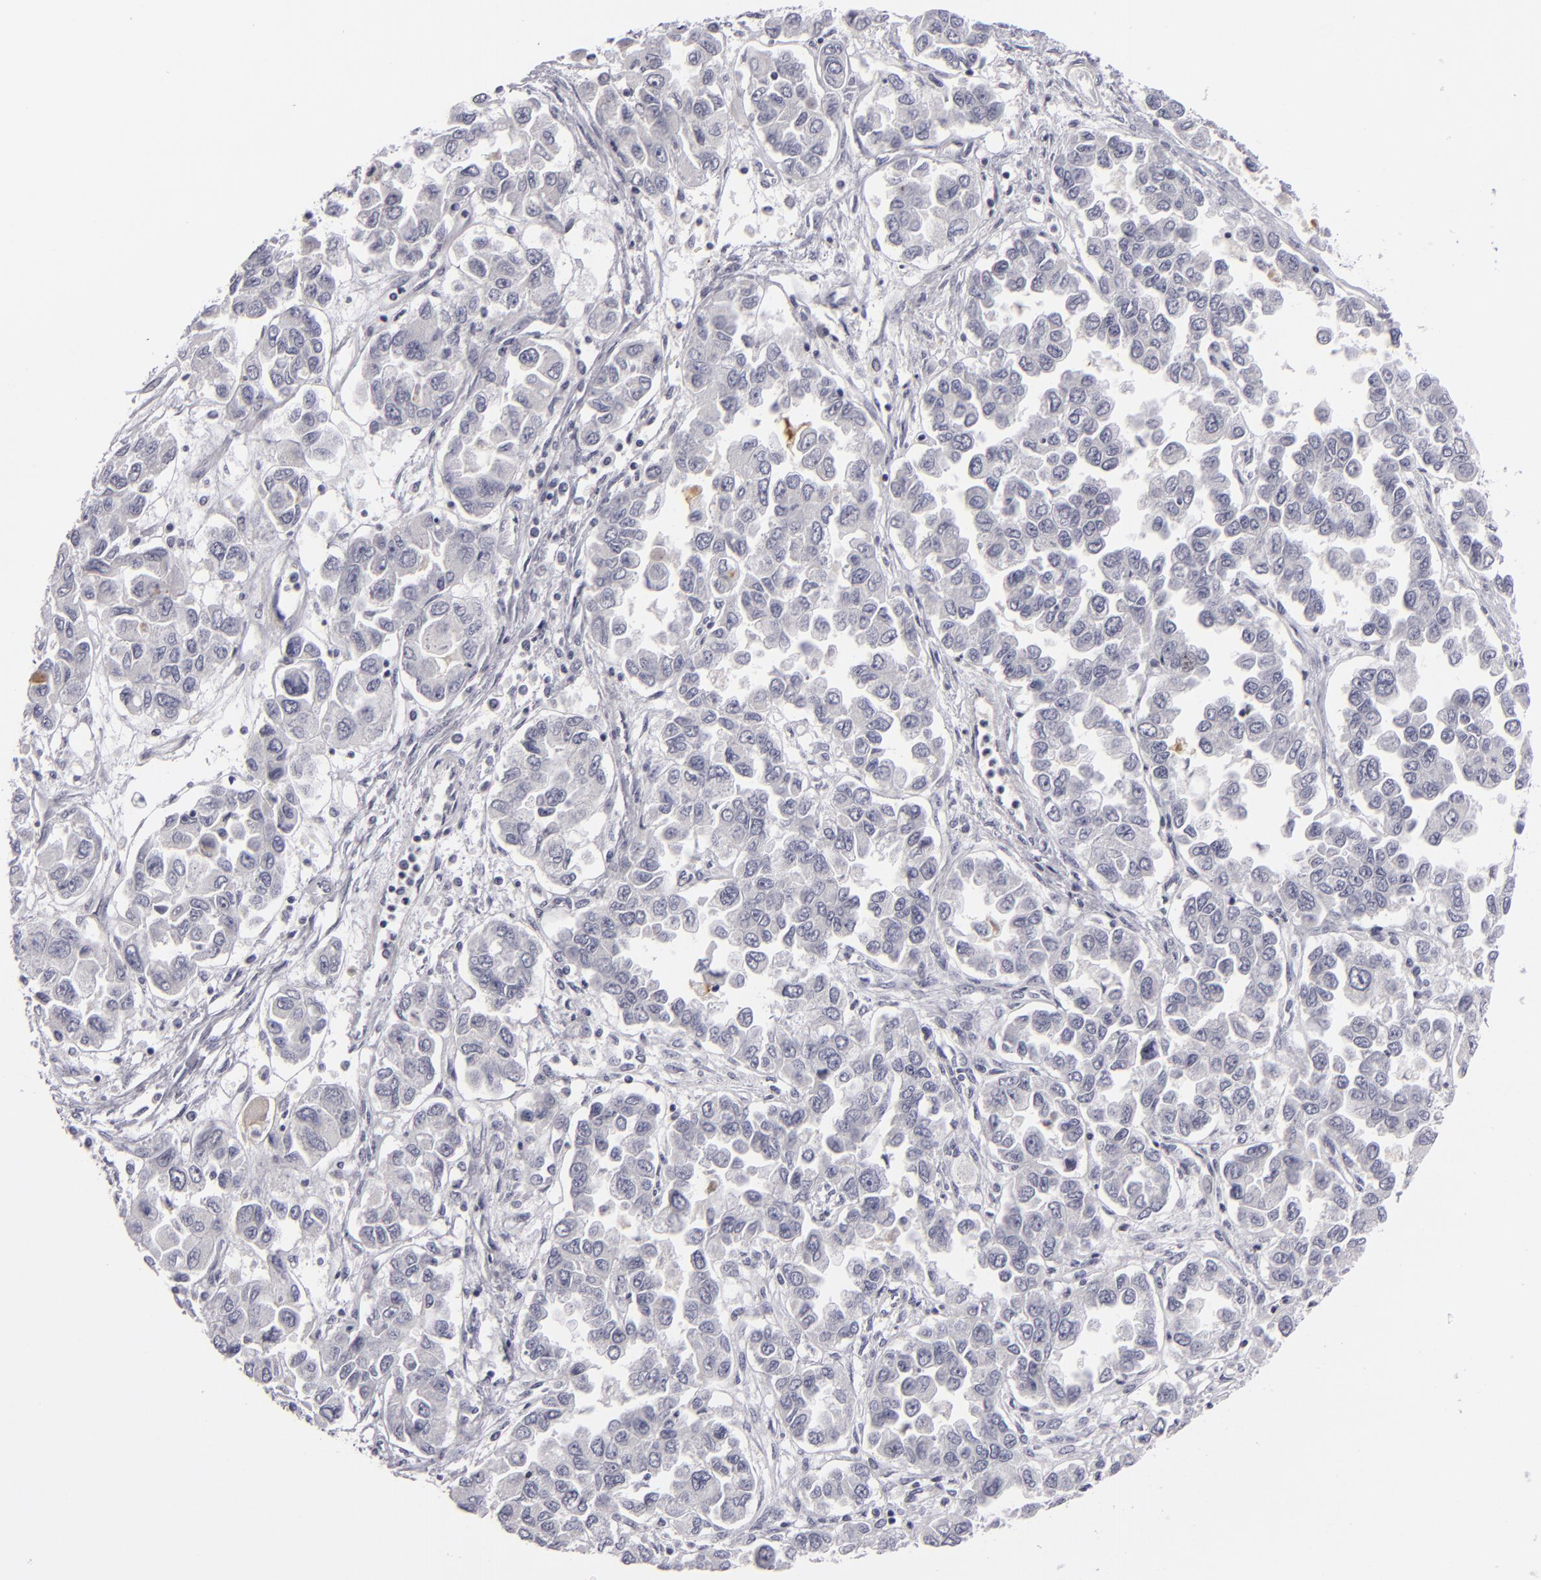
{"staining": {"intensity": "negative", "quantity": "none", "location": "none"}, "tissue": "ovarian cancer", "cell_type": "Tumor cells", "image_type": "cancer", "snomed": [{"axis": "morphology", "description": "Cystadenocarcinoma, serous, NOS"}, {"axis": "topography", "description": "Ovary"}], "caption": "This is an immunohistochemistry histopathology image of ovarian cancer. There is no positivity in tumor cells.", "gene": "C9", "patient": {"sex": "female", "age": 84}}